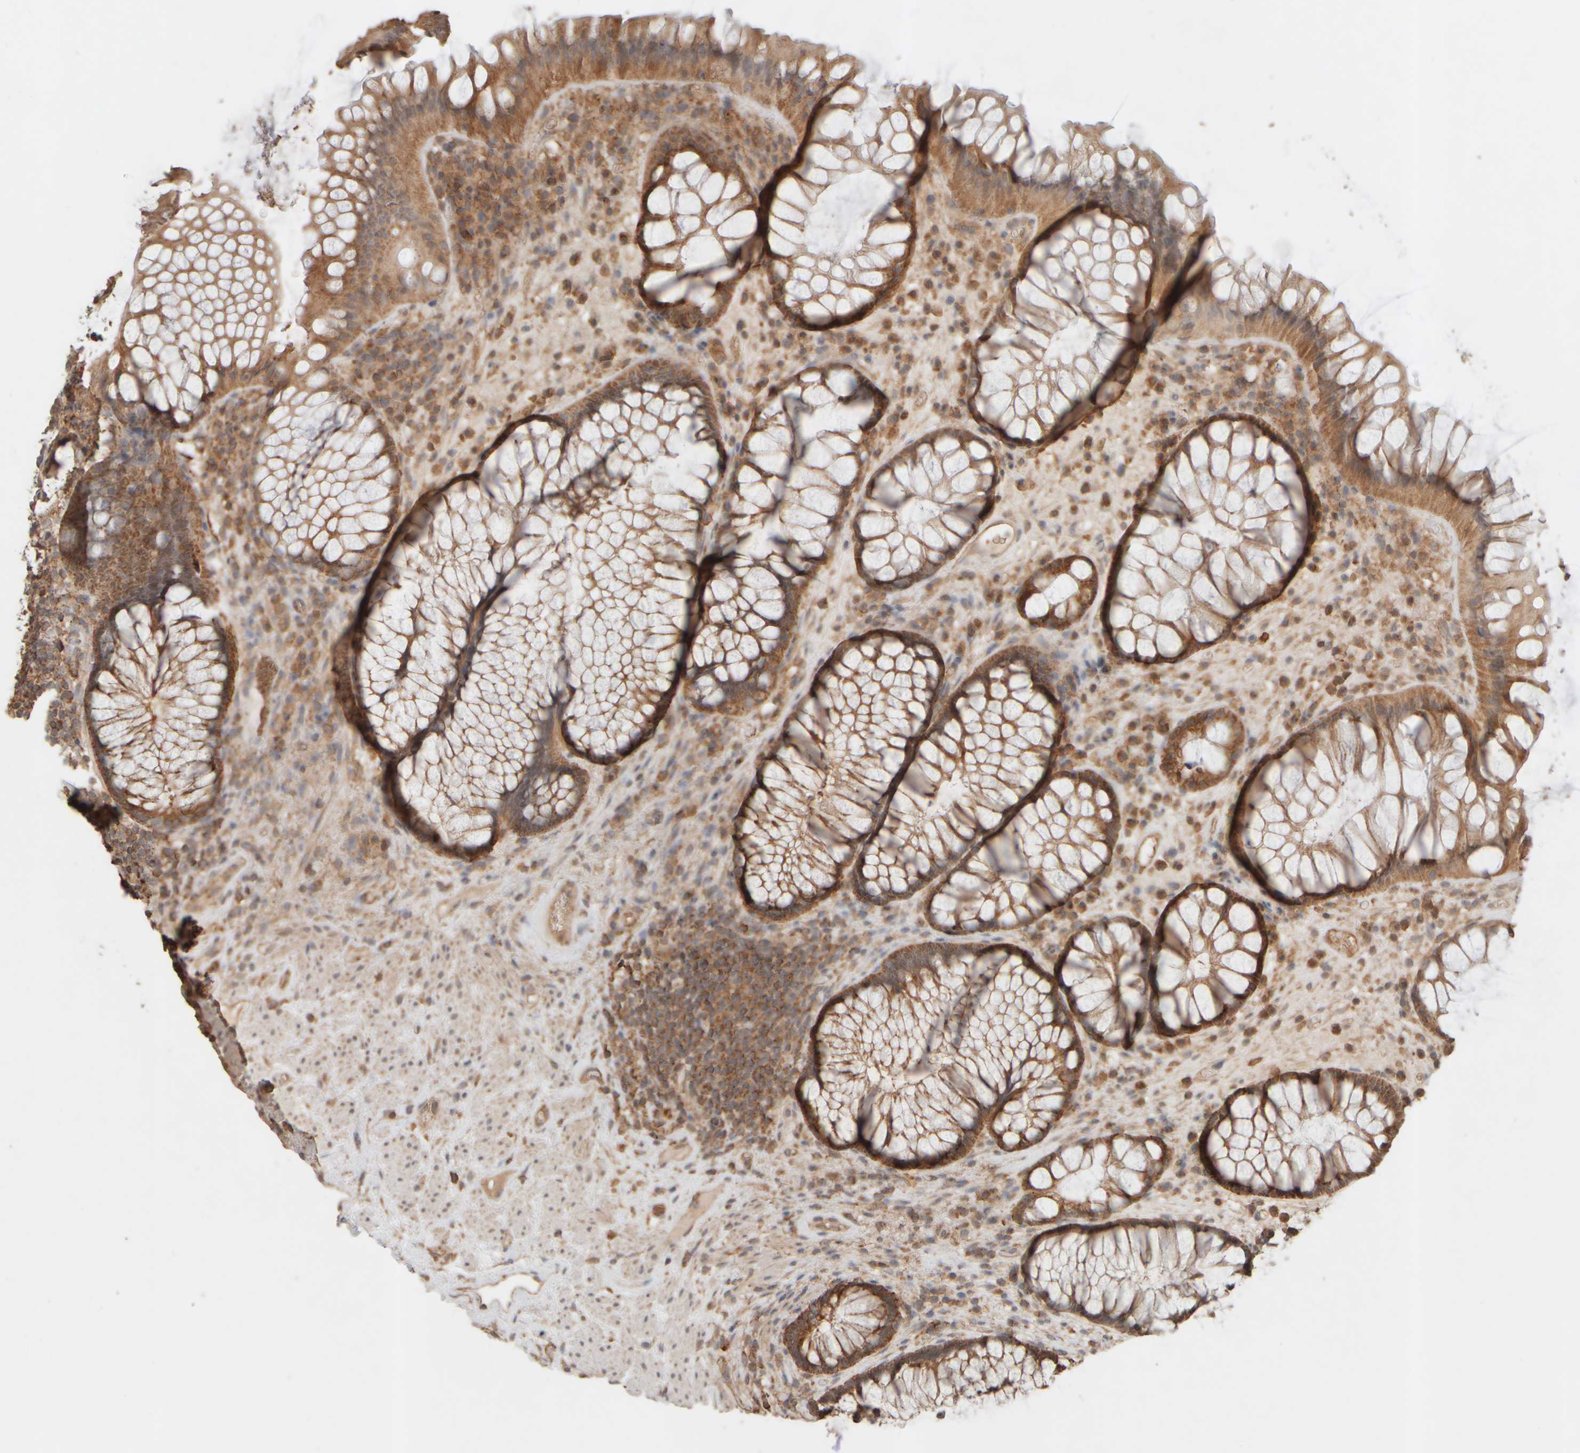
{"staining": {"intensity": "strong", "quantity": "25%-75%", "location": "cytoplasmic/membranous"}, "tissue": "rectum", "cell_type": "Glandular cells", "image_type": "normal", "snomed": [{"axis": "morphology", "description": "Normal tissue, NOS"}, {"axis": "topography", "description": "Rectum"}], "caption": "Immunohistochemical staining of benign human rectum reveals high levels of strong cytoplasmic/membranous staining in approximately 25%-75% of glandular cells.", "gene": "EIF2B3", "patient": {"sex": "male", "age": 51}}